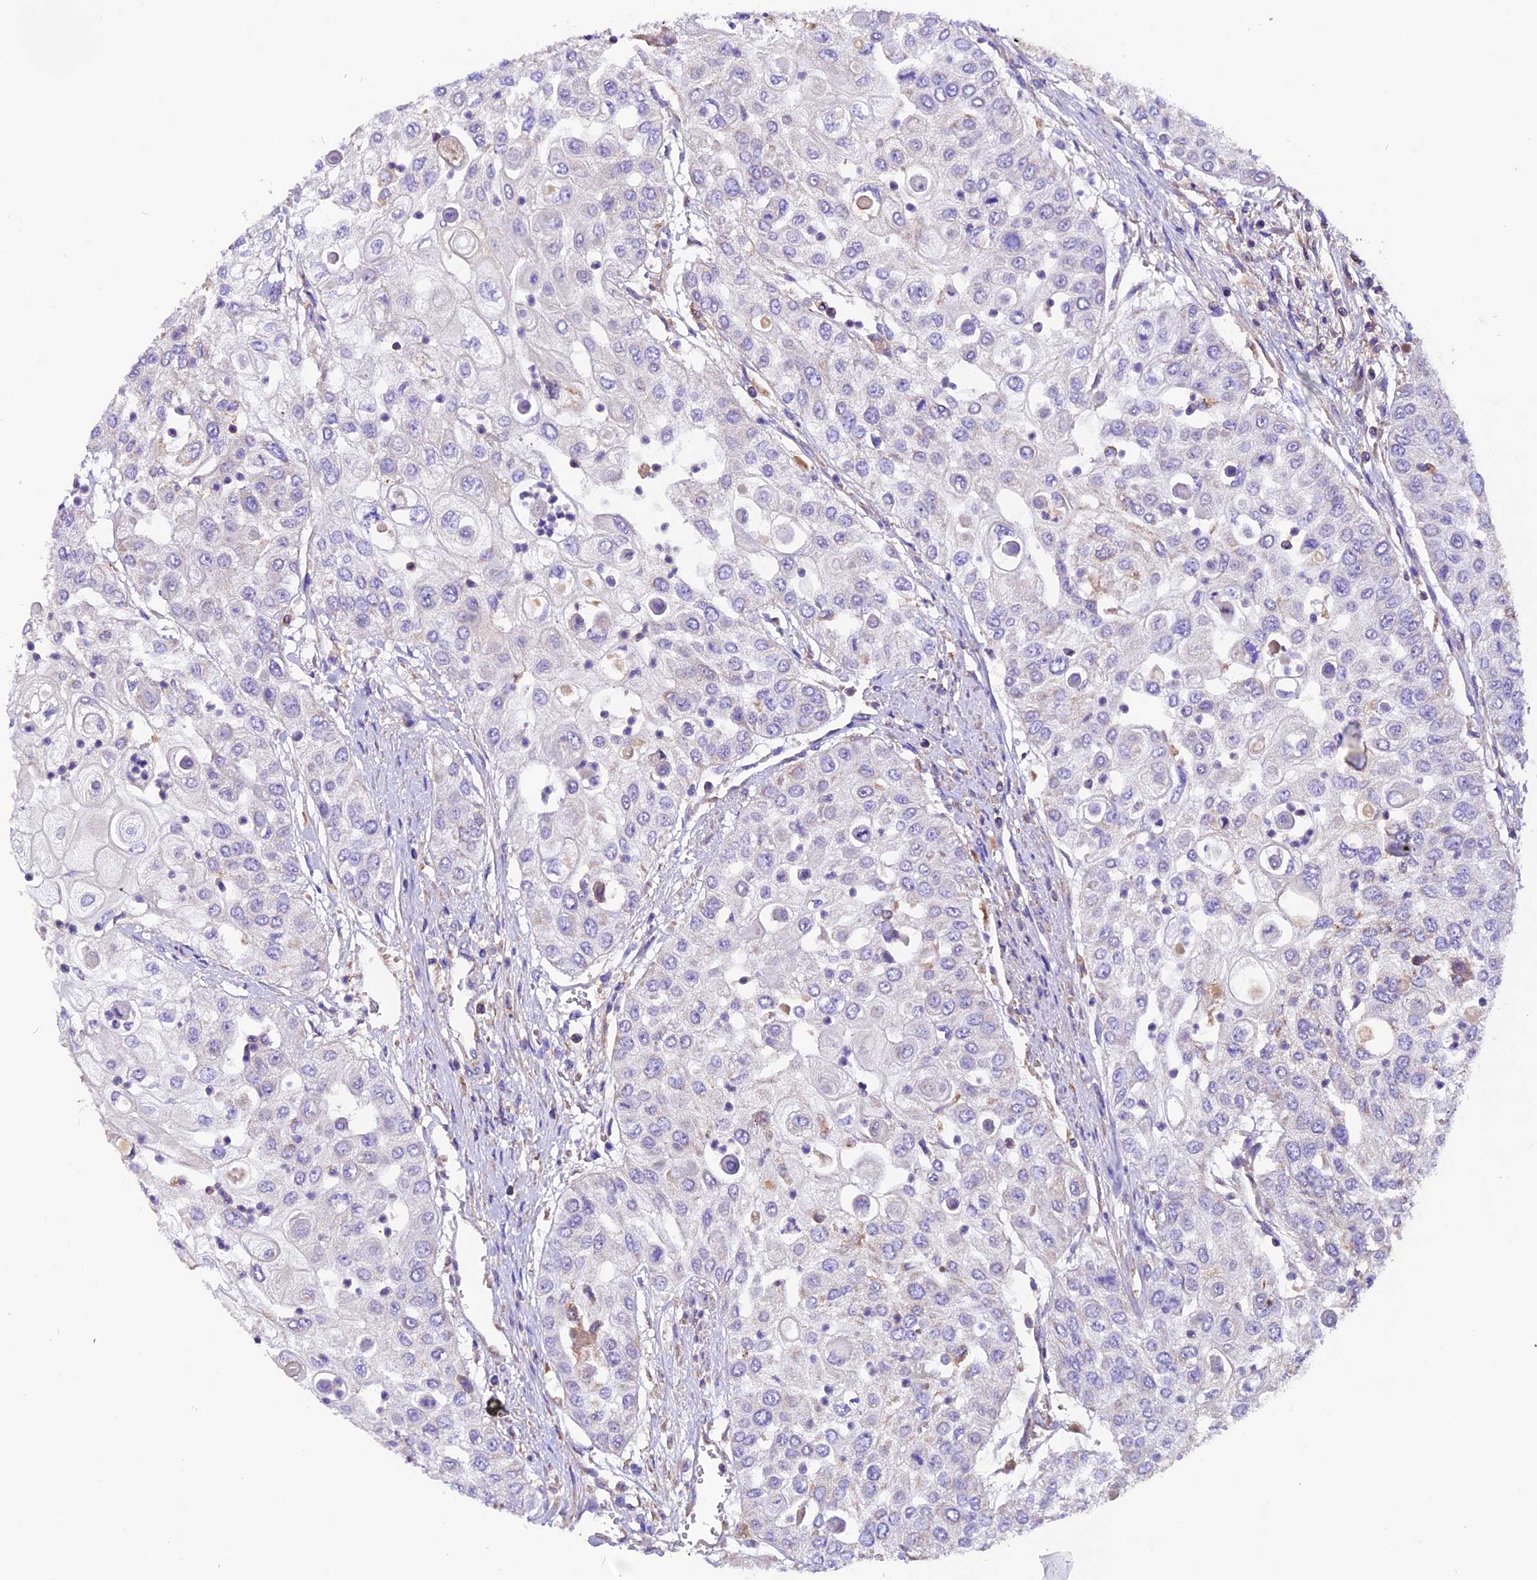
{"staining": {"intensity": "negative", "quantity": "none", "location": "none"}, "tissue": "urothelial cancer", "cell_type": "Tumor cells", "image_type": "cancer", "snomed": [{"axis": "morphology", "description": "Urothelial carcinoma, High grade"}, {"axis": "topography", "description": "Urinary bladder"}], "caption": "Tumor cells are negative for protein expression in human urothelial cancer.", "gene": "SIX5", "patient": {"sex": "female", "age": 79}}